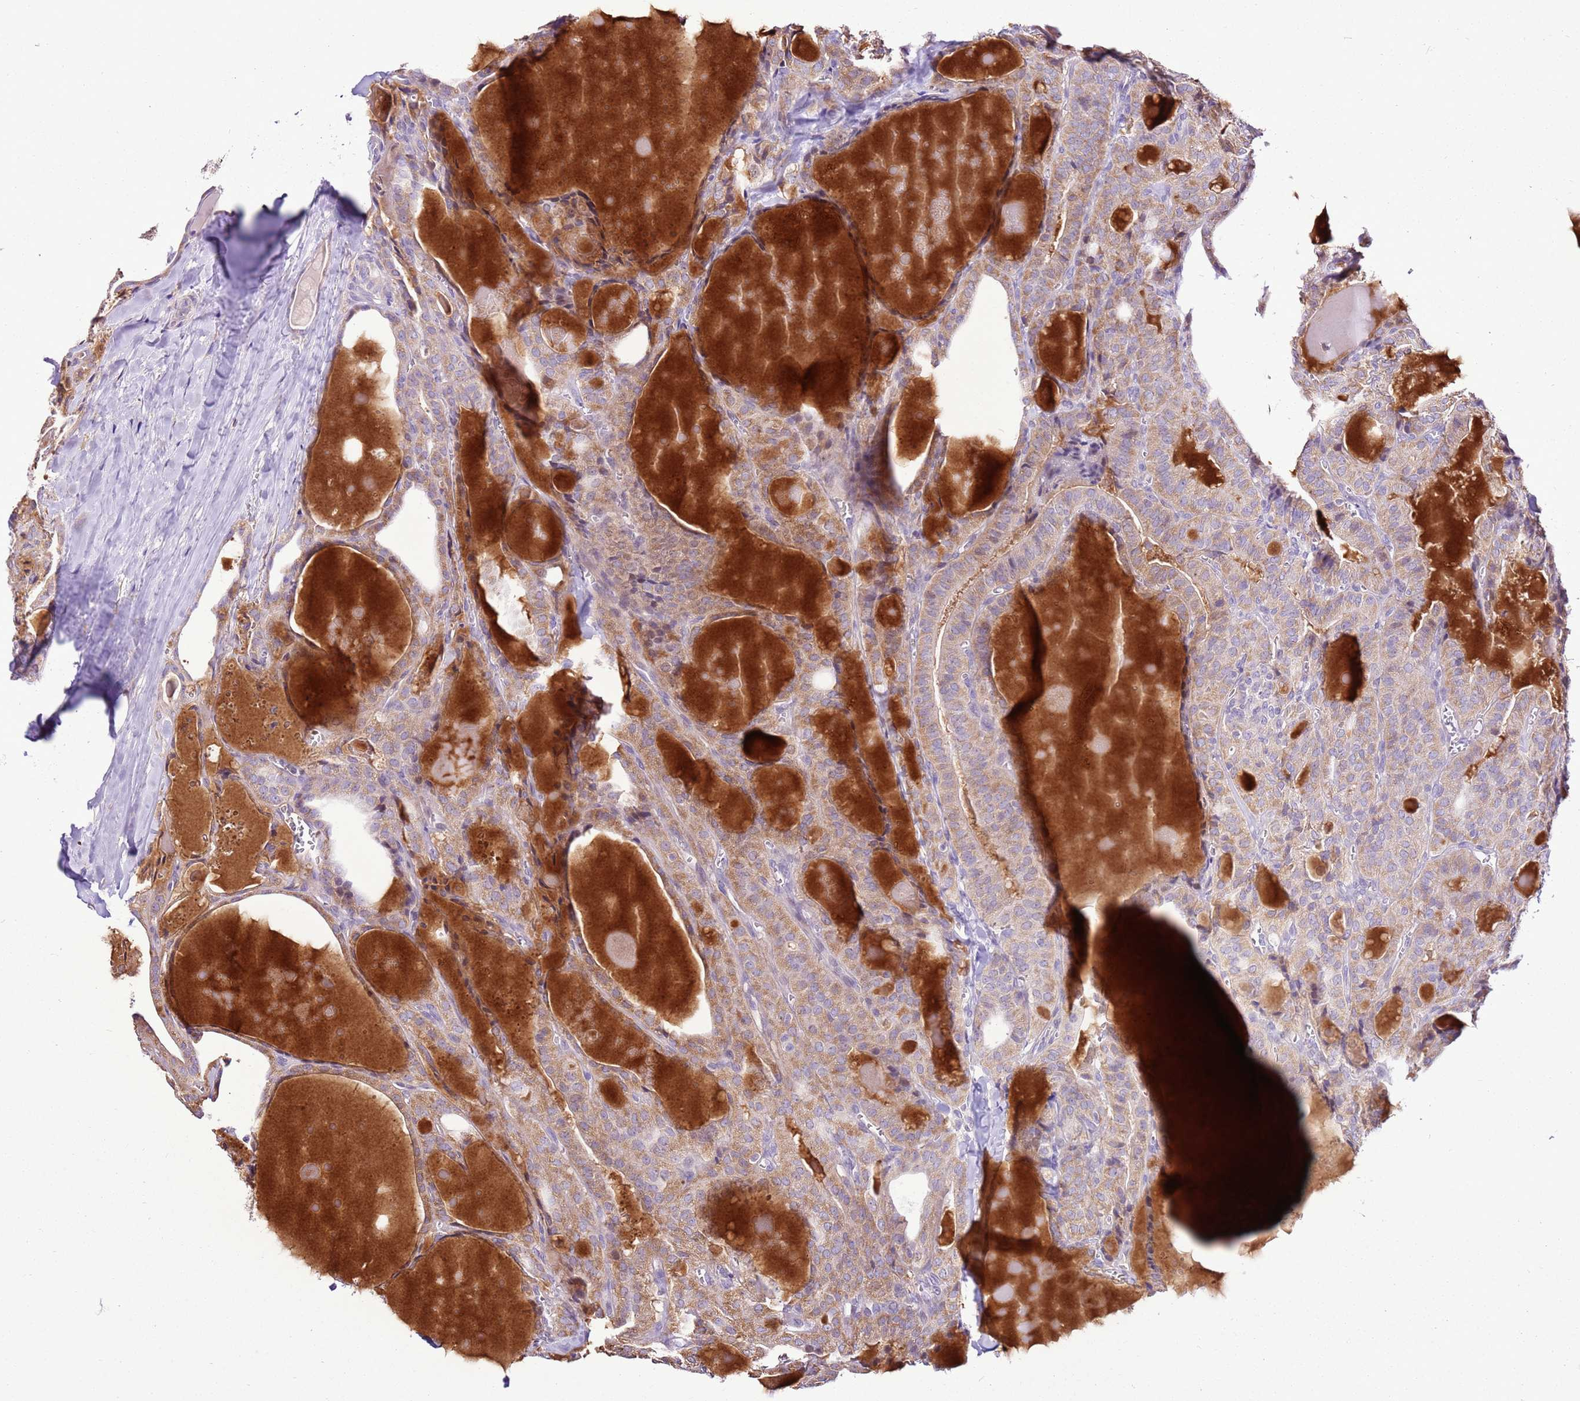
{"staining": {"intensity": "moderate", "quantity": ">75%", "location": "cytoplasmic/membranous"}, "tissue": "thyroid cancer", "cell_type": "Tumor cells", "image_type": "cancer", "snomed": [{"axis": "morphology", "description": "Papillary adenocarcinoma, NOS"}, {"axis": "topography", "description": "Thyroid gland"}], "caption": "IHC photomicrograph of neoplastic tissue: human thyroid papillary adenocarcinoma stained using immunohistochemistry exhibits medium levels of moderate protein expression localized specifically in the cytoplasmic/membranous of tumor cells, appearing as a cytoplasmic/membranous brown color.", "gene": "SLC38A5", "patient": {"sex": "male", "age": 52}}